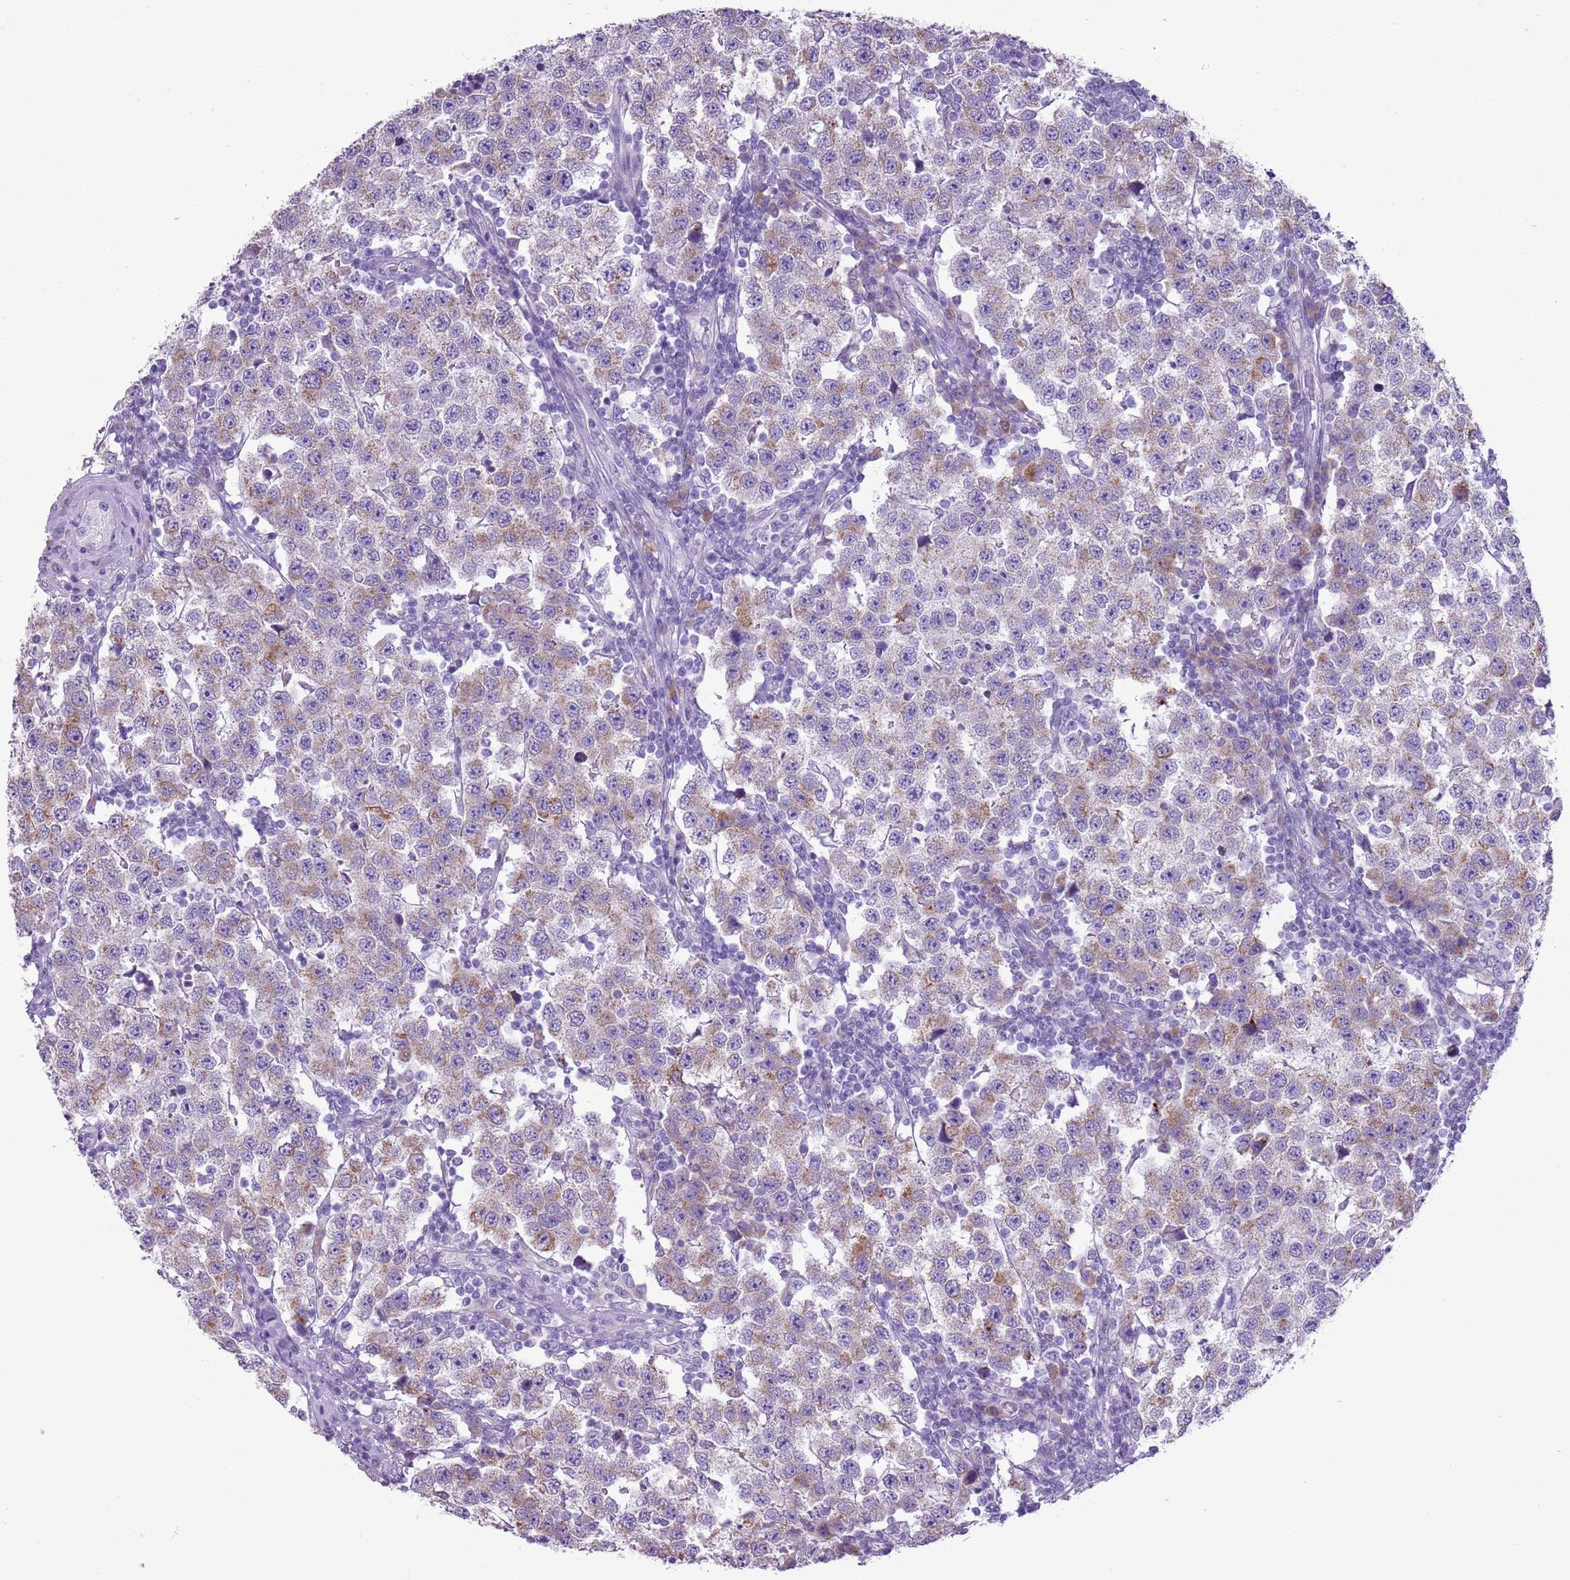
{"staining": {"intensity": "weak", "quantity": "25%-75%", "location": "cytoplasmic/membranous"}, "tissue": "testis cancer", "cell_type": "Tumor cells", "image_type": "cancer", "snomed": [{"axis": "morphology", "description": "Seminoma, NOS"}, {"axis": "topography", "description": "Testis"}], "caption": "Immunohistochemistry (IHC) histopathology image of neoplastic tissue: testis seminoma stained using IHC demonstrates low levels of weak protein expression localized specifically in the cytoplasmic/membranous of tumor cells, appearing as a cytoplasmic/membranous brown color.", "gene": "HYOU1", "patient": {"sex": "male", "age": 34}}